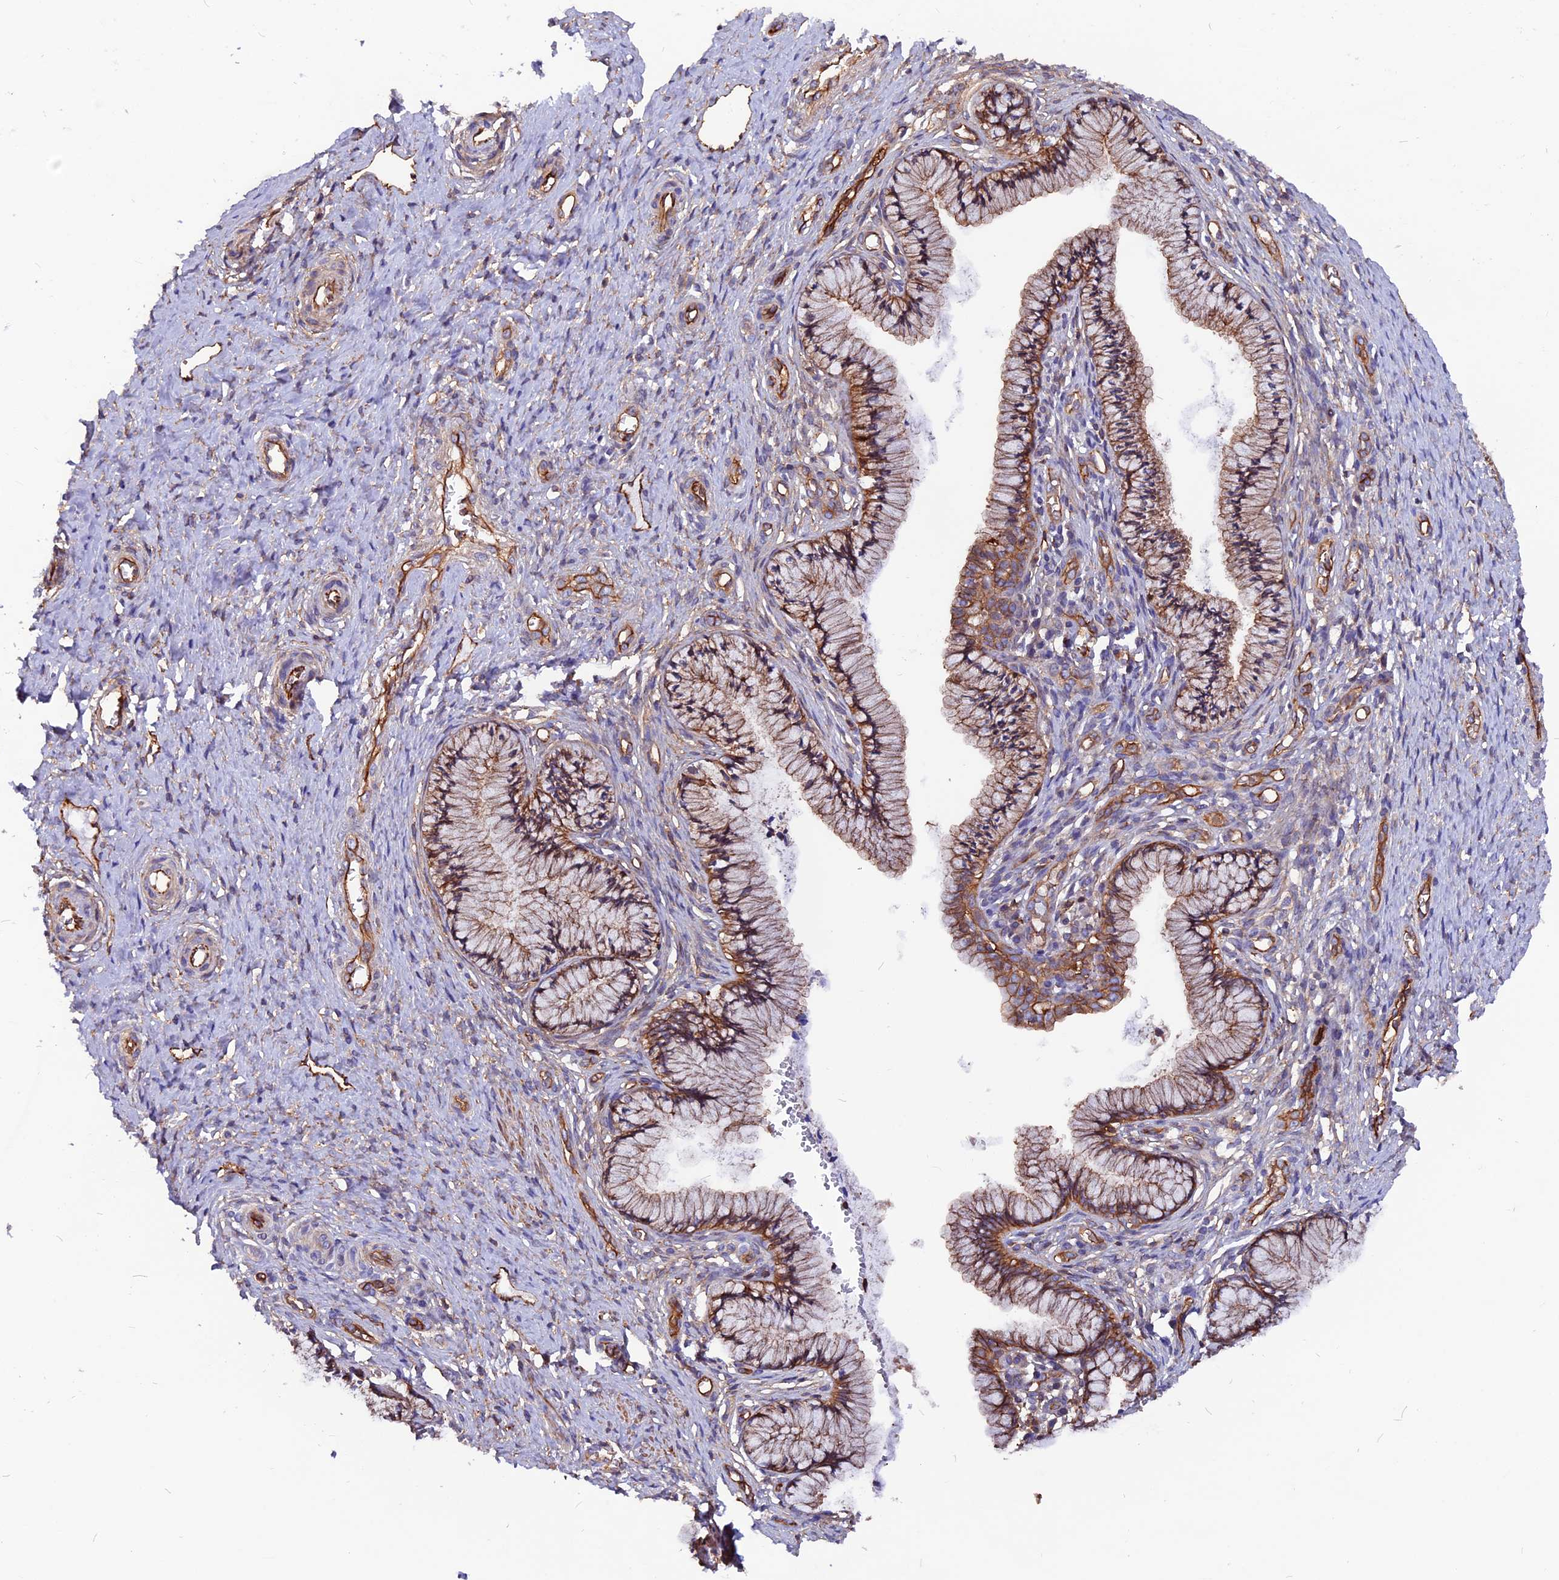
{"staining": {"intensity": "moderate", "quantity": ">75%", "location": "cytoplasmic/membranous"}, "tissue": "cervix", "cell_type": "Glandular cells", "image_type": "normal", "snomed": [{"axis": "morphology", "description": "Normal tissue, NOS"}, {"axis": "topography", "description": "Cervix"}], "caption": "Immunohistochemical staining of unremarkable human cervix shows moderate cytoplasmic/membranous protein positivity in approximately >75% of glandular cells.", "gene": "ZNF749", "patient": {"sex": "female", "age": 36}}